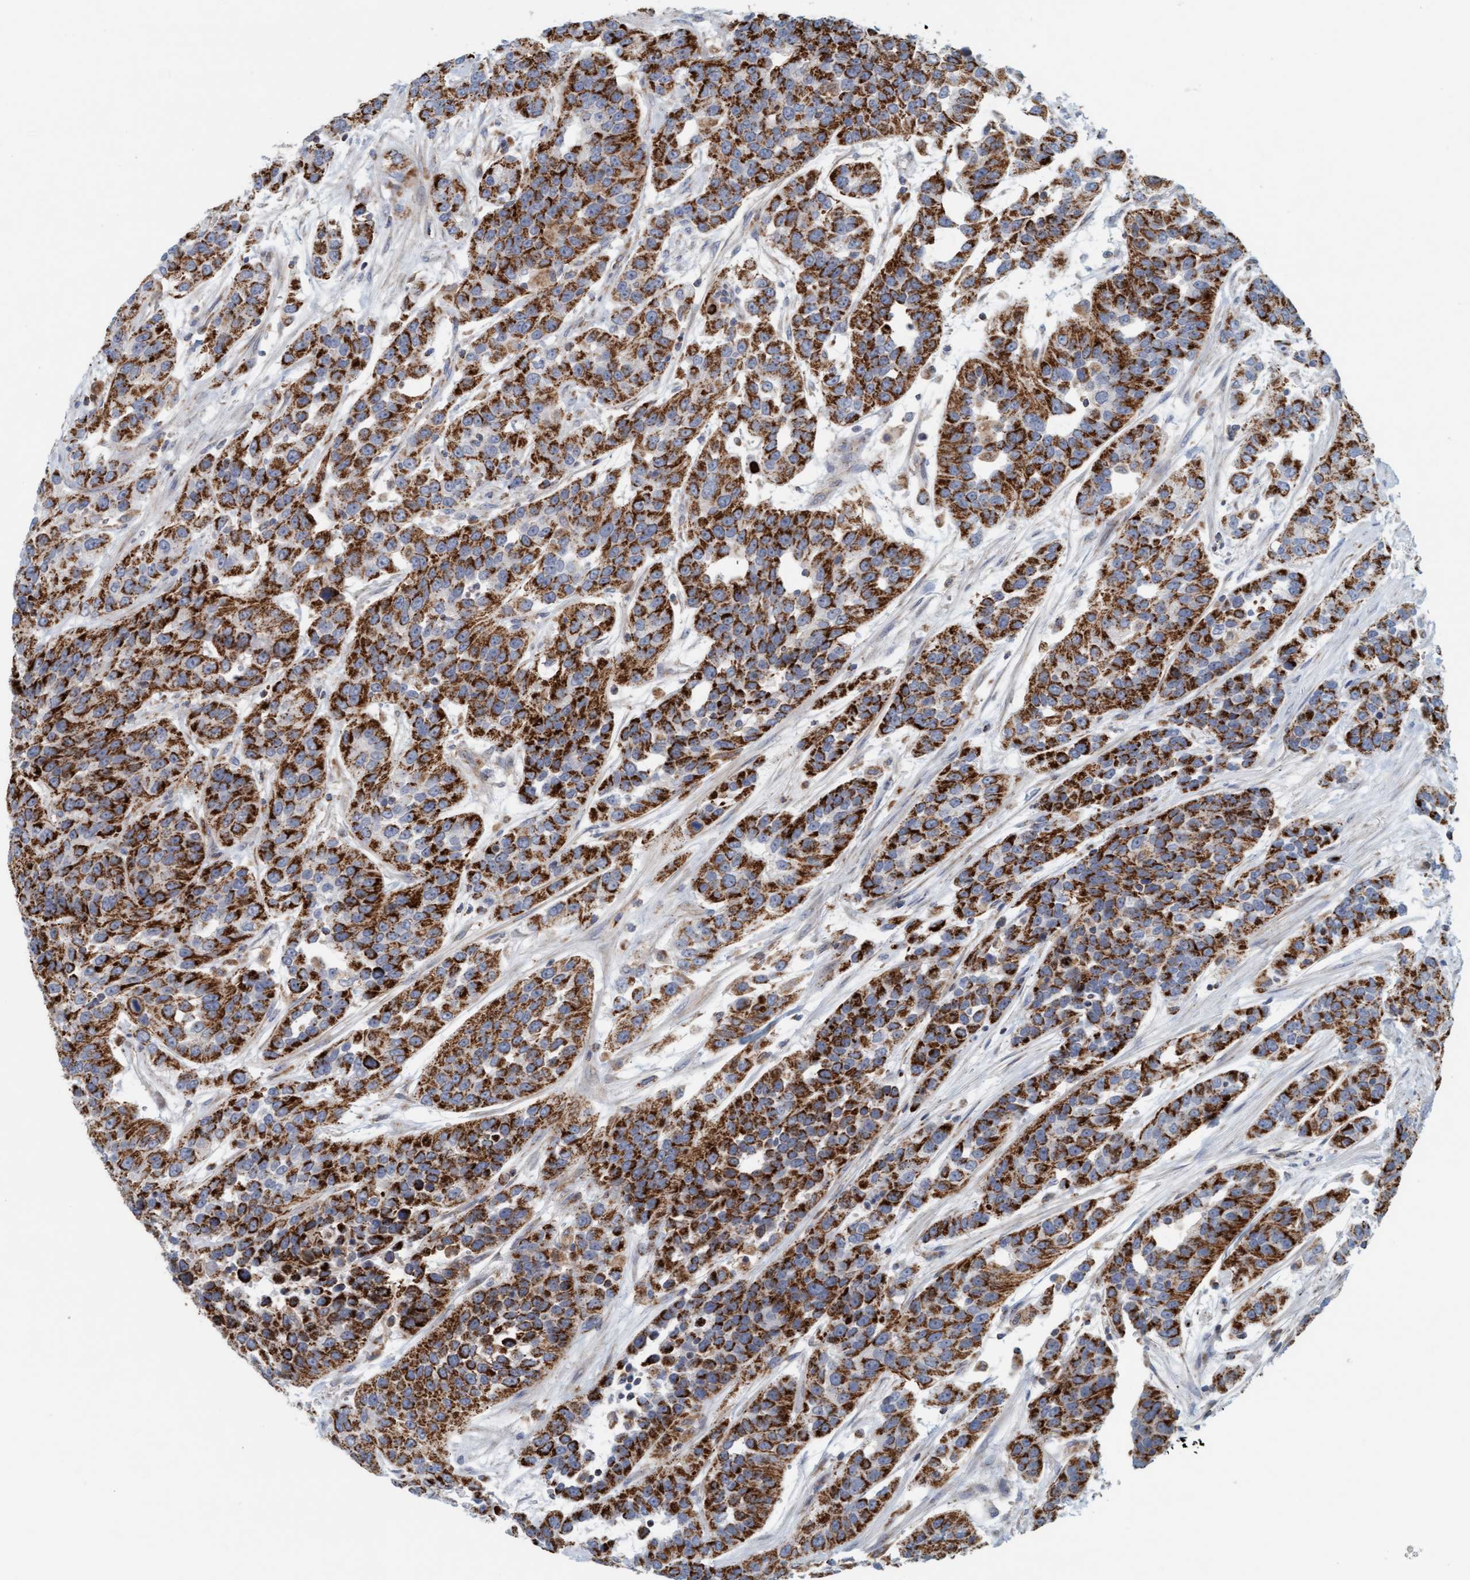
{"staining": {"intensity": "strong", "quantity": ">75%", "location": "cytoplasmic/membranous"}, "tissue": "urothelial cancer", "cell_type": "Tumor cells", "image_type": "cancer", "snomed": [{"axis": "morphology", "description": "Urothelial carcinoma, High grade"}, {"axis": "topography", "description": "Urinary bladder"}], "caption": "Immunohistochemical staining of human urothelial cancer shows strong cytoplasmic/membranous protein expression in approximately >75% of tumor cells.", "gene": "B9D1", "patient": {"sex": "female", "age": 80}}